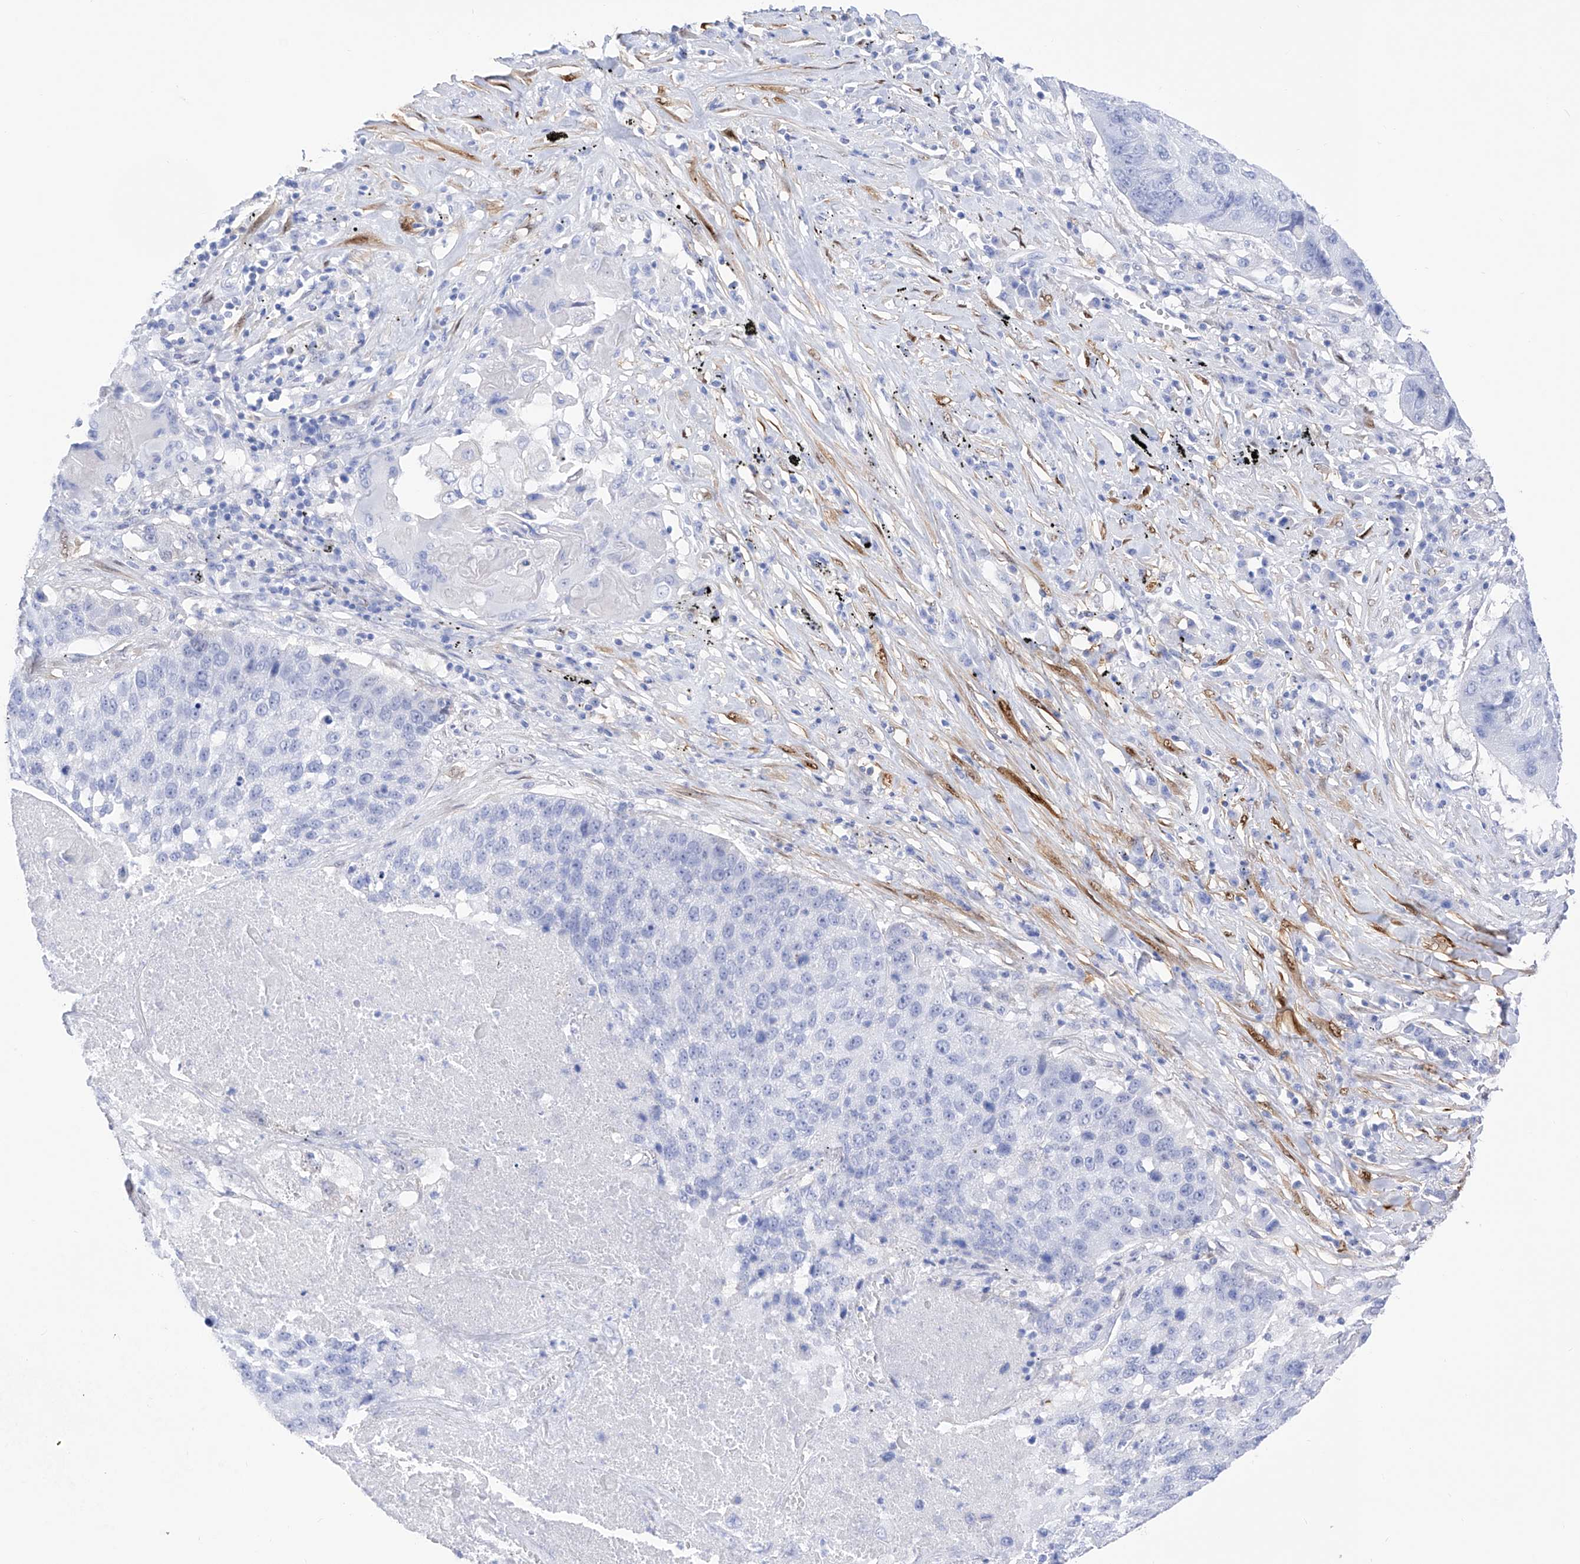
{"staining": {"intensity": "negative", "quantity": "none", "location": "none"}, "tissue": "lung cancer", "cell_type": "Tumor cells", "image_type": "cancer", "snomed": [{"axis": "morphology", "description": "Squamous cell carcinoma, NOS"}, {"axis": "topography", "description": "Lung"}], "caption": "DAB immunohistochemical staining of lung cancer (squamous cell carcinoma) reveals no significant positivity in tumor cells.", "gene": "TRPC7", "patient": {"sex": "male", "age": 61}}